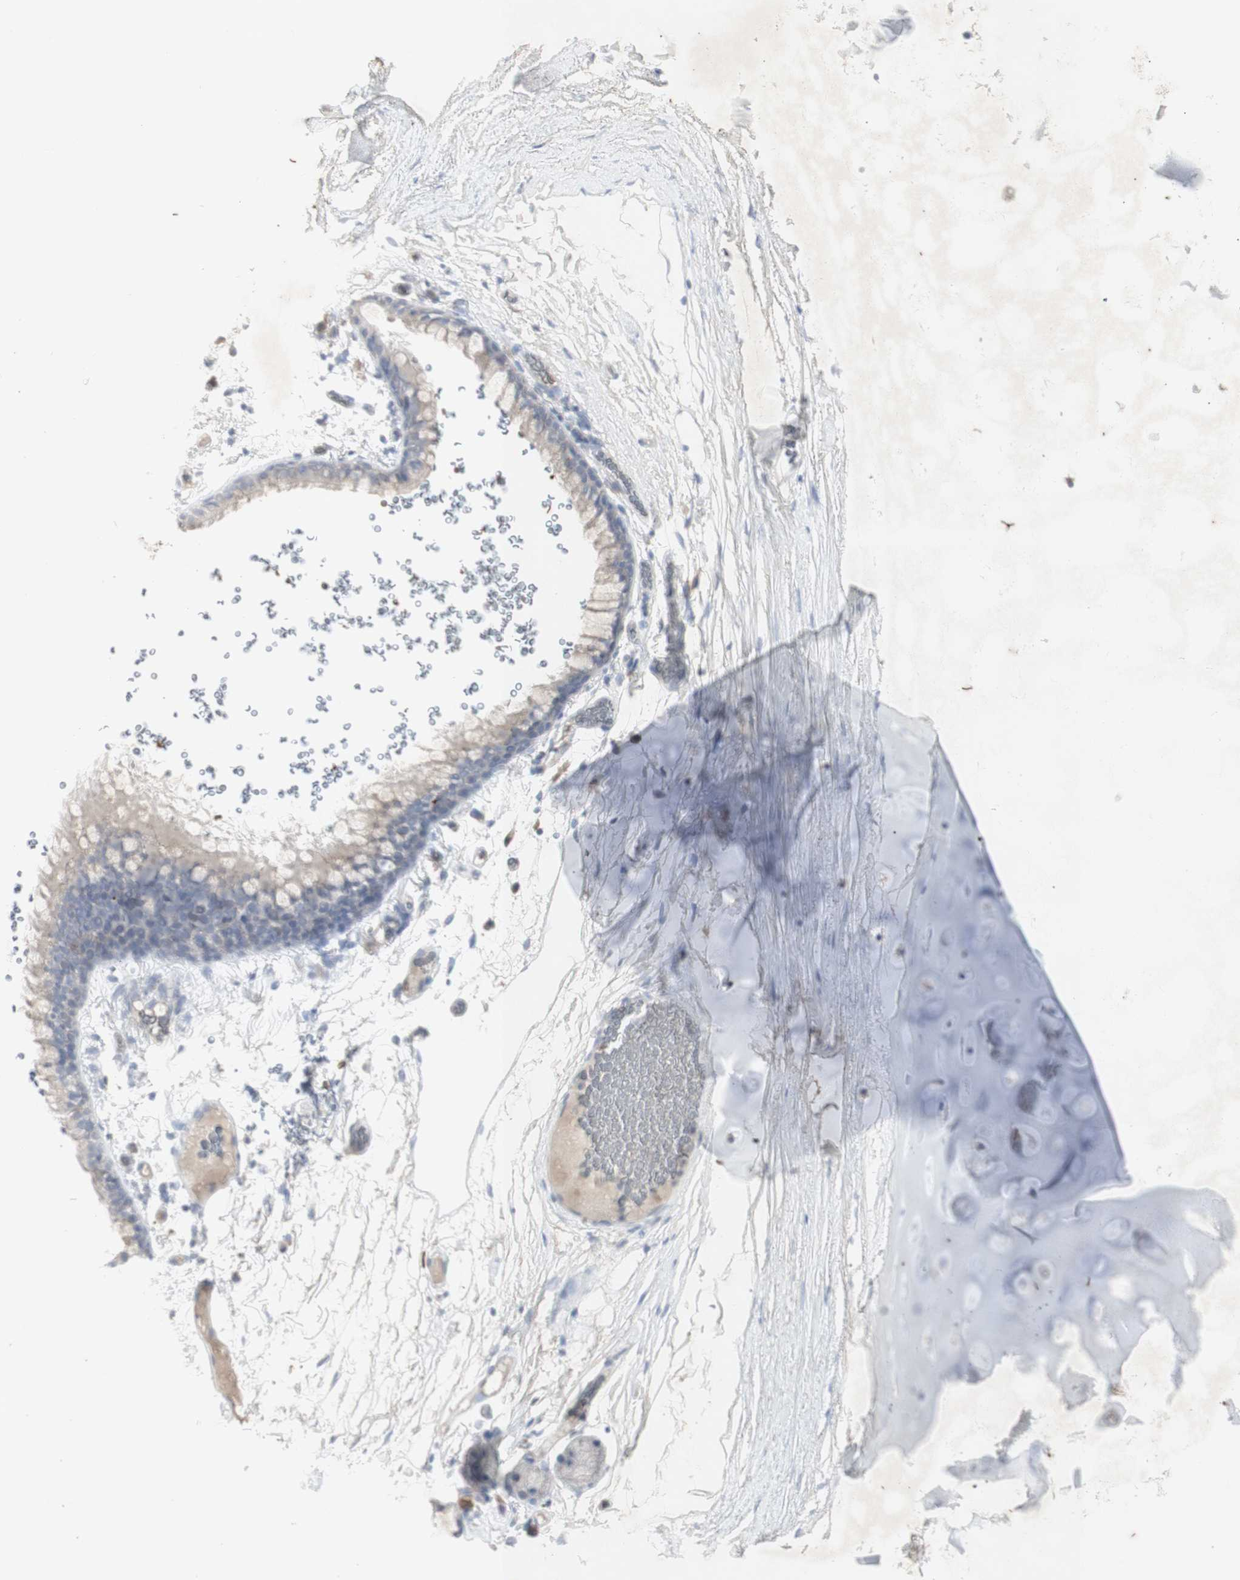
{"staining": {"intensity": "negative", "quantity": "none", "location": "none"}, "tissue": "adipose tissue", "cell_type": "Adipocytes", "image_type": "normal", "snomed": [{"axis": "morphology", "description": "Normal tissue, NOS"}, {"axis": "topography", "description": "Bronchus"}], "caption": "High power microscopy micrograph of an IHC photomicrograph of normal adipose tissue, revealing no significant staining in adipocytes. (Stains: DAB (3,3'-diaminobenzidine) immunohistochemistry (IHC) with hematoxylin counter stain, Microscopy: brightfield microscopy at high magnification).", "gene": "INS", "patient": {"sex": "female", "age": 73}}